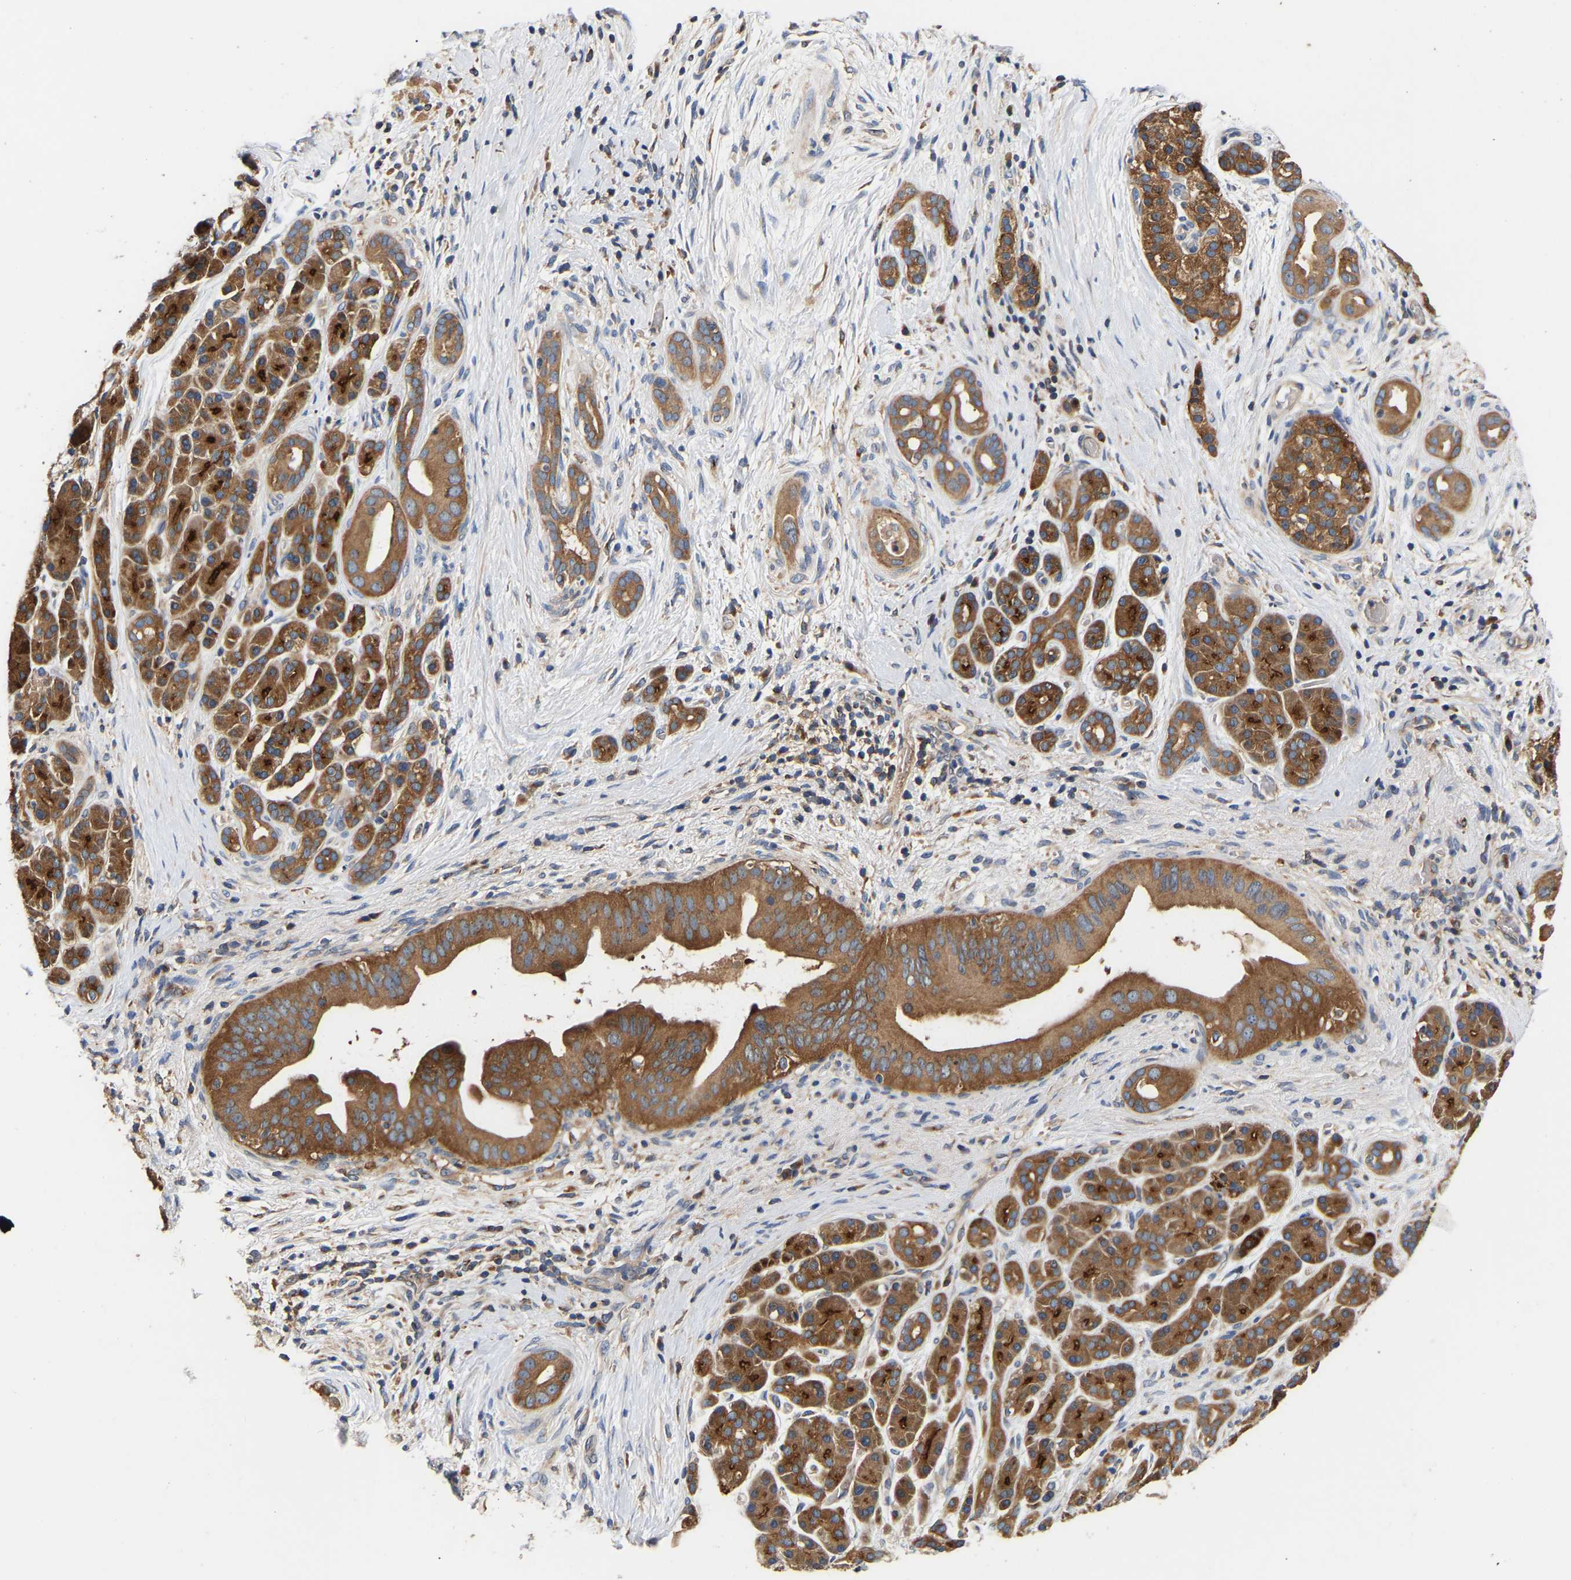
{"staining": {"intensity": "moderate", "quantity": ">75%", "location": "cytoplasmic/membranous"}, "tissue": "pancreatic cancer", "cell_type": "Tumor cells", "image_type": "cancer", "snomed": [{"axis": "morphology", "description": "Adenocarcinoma, NOS"}, {"axis": "topography", "description": "Pancreas"}], "caption": "Moderate cytoplasmic/membranous protein staining is seen in approximately >75% of tumor cells in adenocarcinoma (pancreatic). Nuclei are stained in blue.", "gene": "LRBA", "patient": {"sex": "male", "age": 55}}